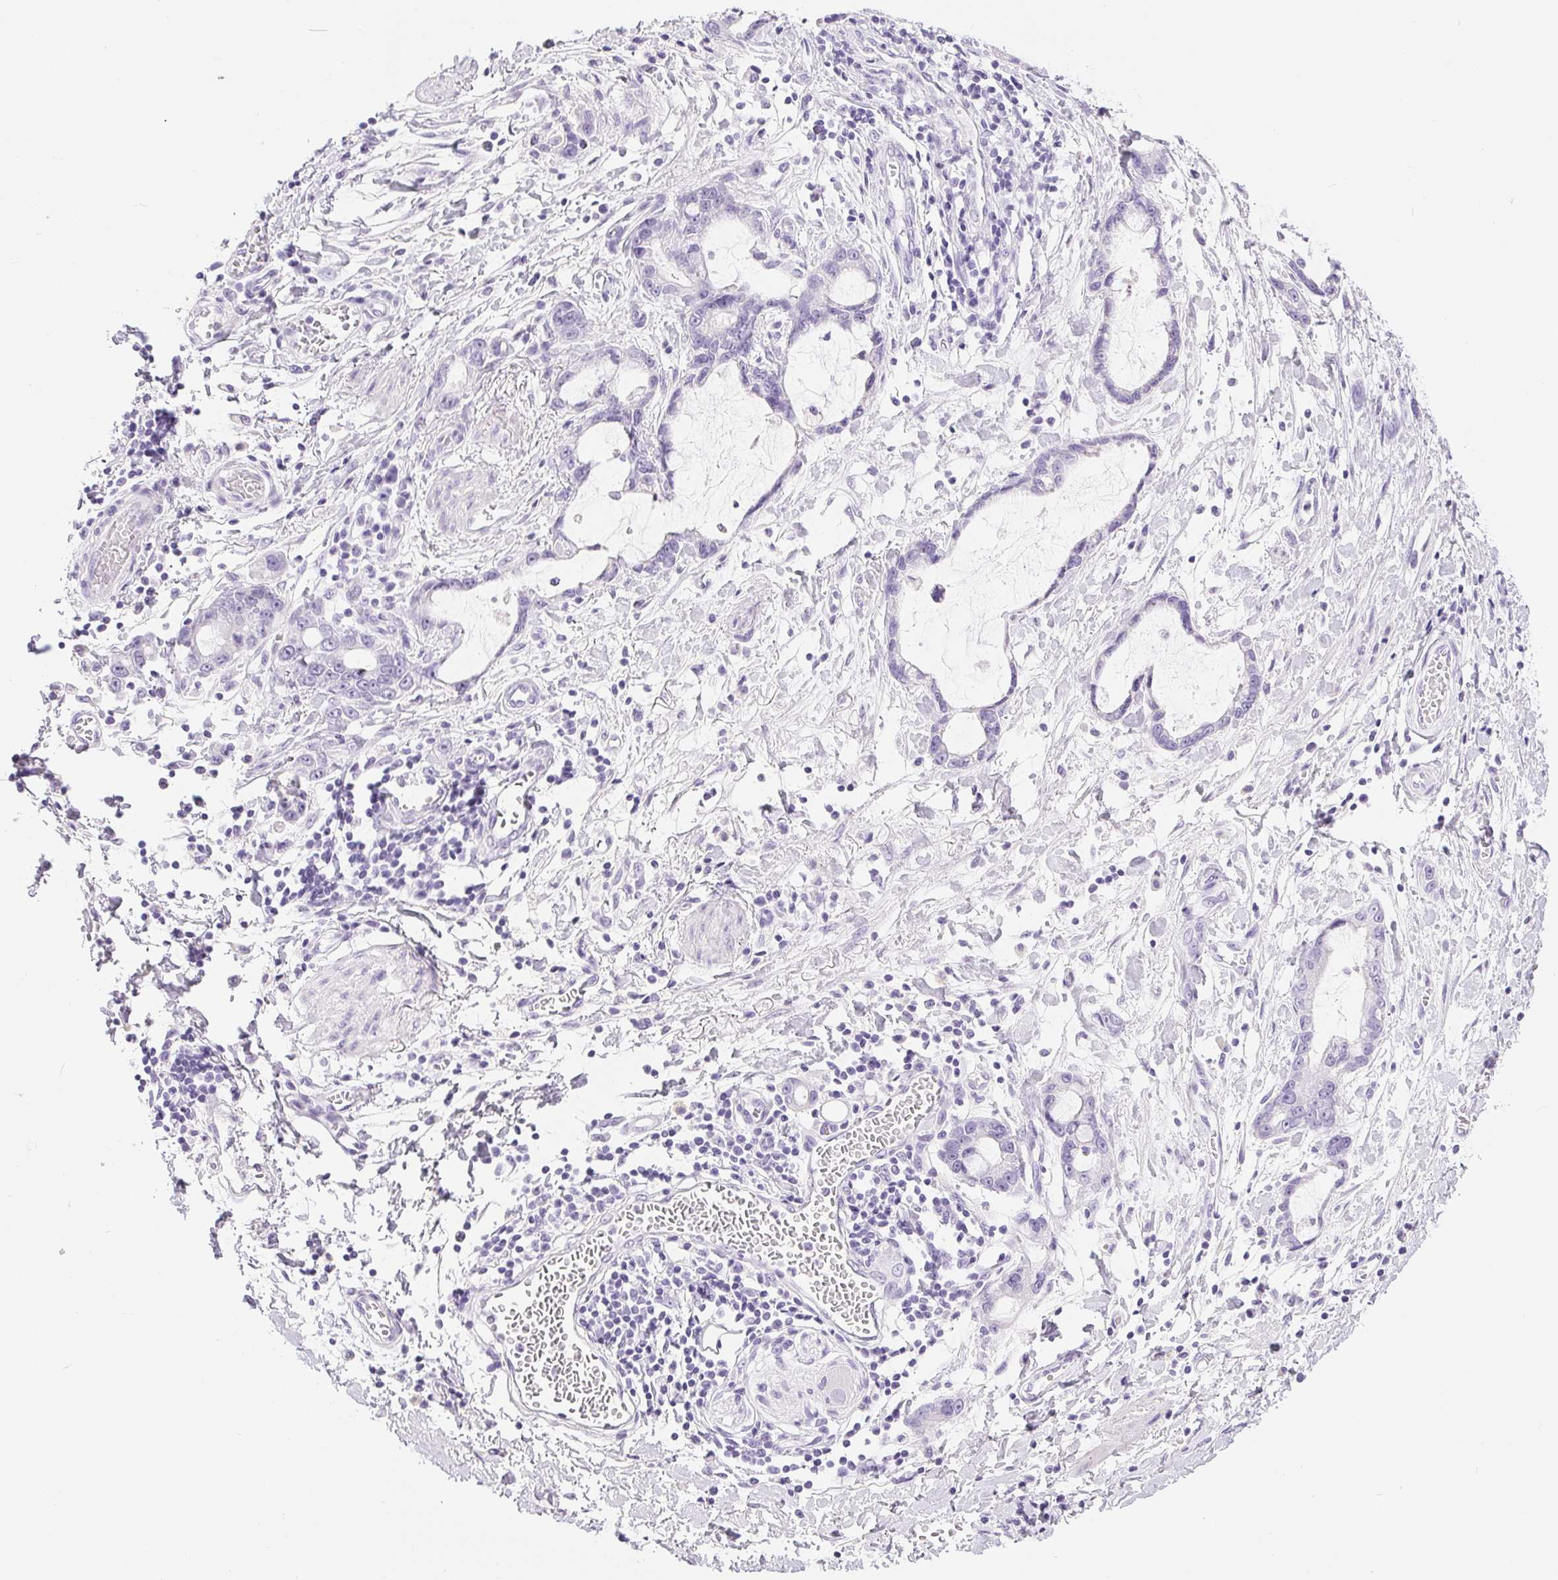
{"staining": {"intensity": "negative", "quantity": "none", "location": "none"}, "tissue": "stomach cancer", "cell_type": "Tumor cells", "image_type": "cancer", "snomed": [{"axis": "morphology", "description": "Adenocarcinoma, NOS"}, {"axis": "topography", "description": "Stomach"}], "caption": "Immunohistochemistry histopathology image of stomach adenocarcinoma stained for a protein (brown), which displays no staining in tumor cells.", "gene": "XDH", "patient": {"sex": "male", "age": 55}}